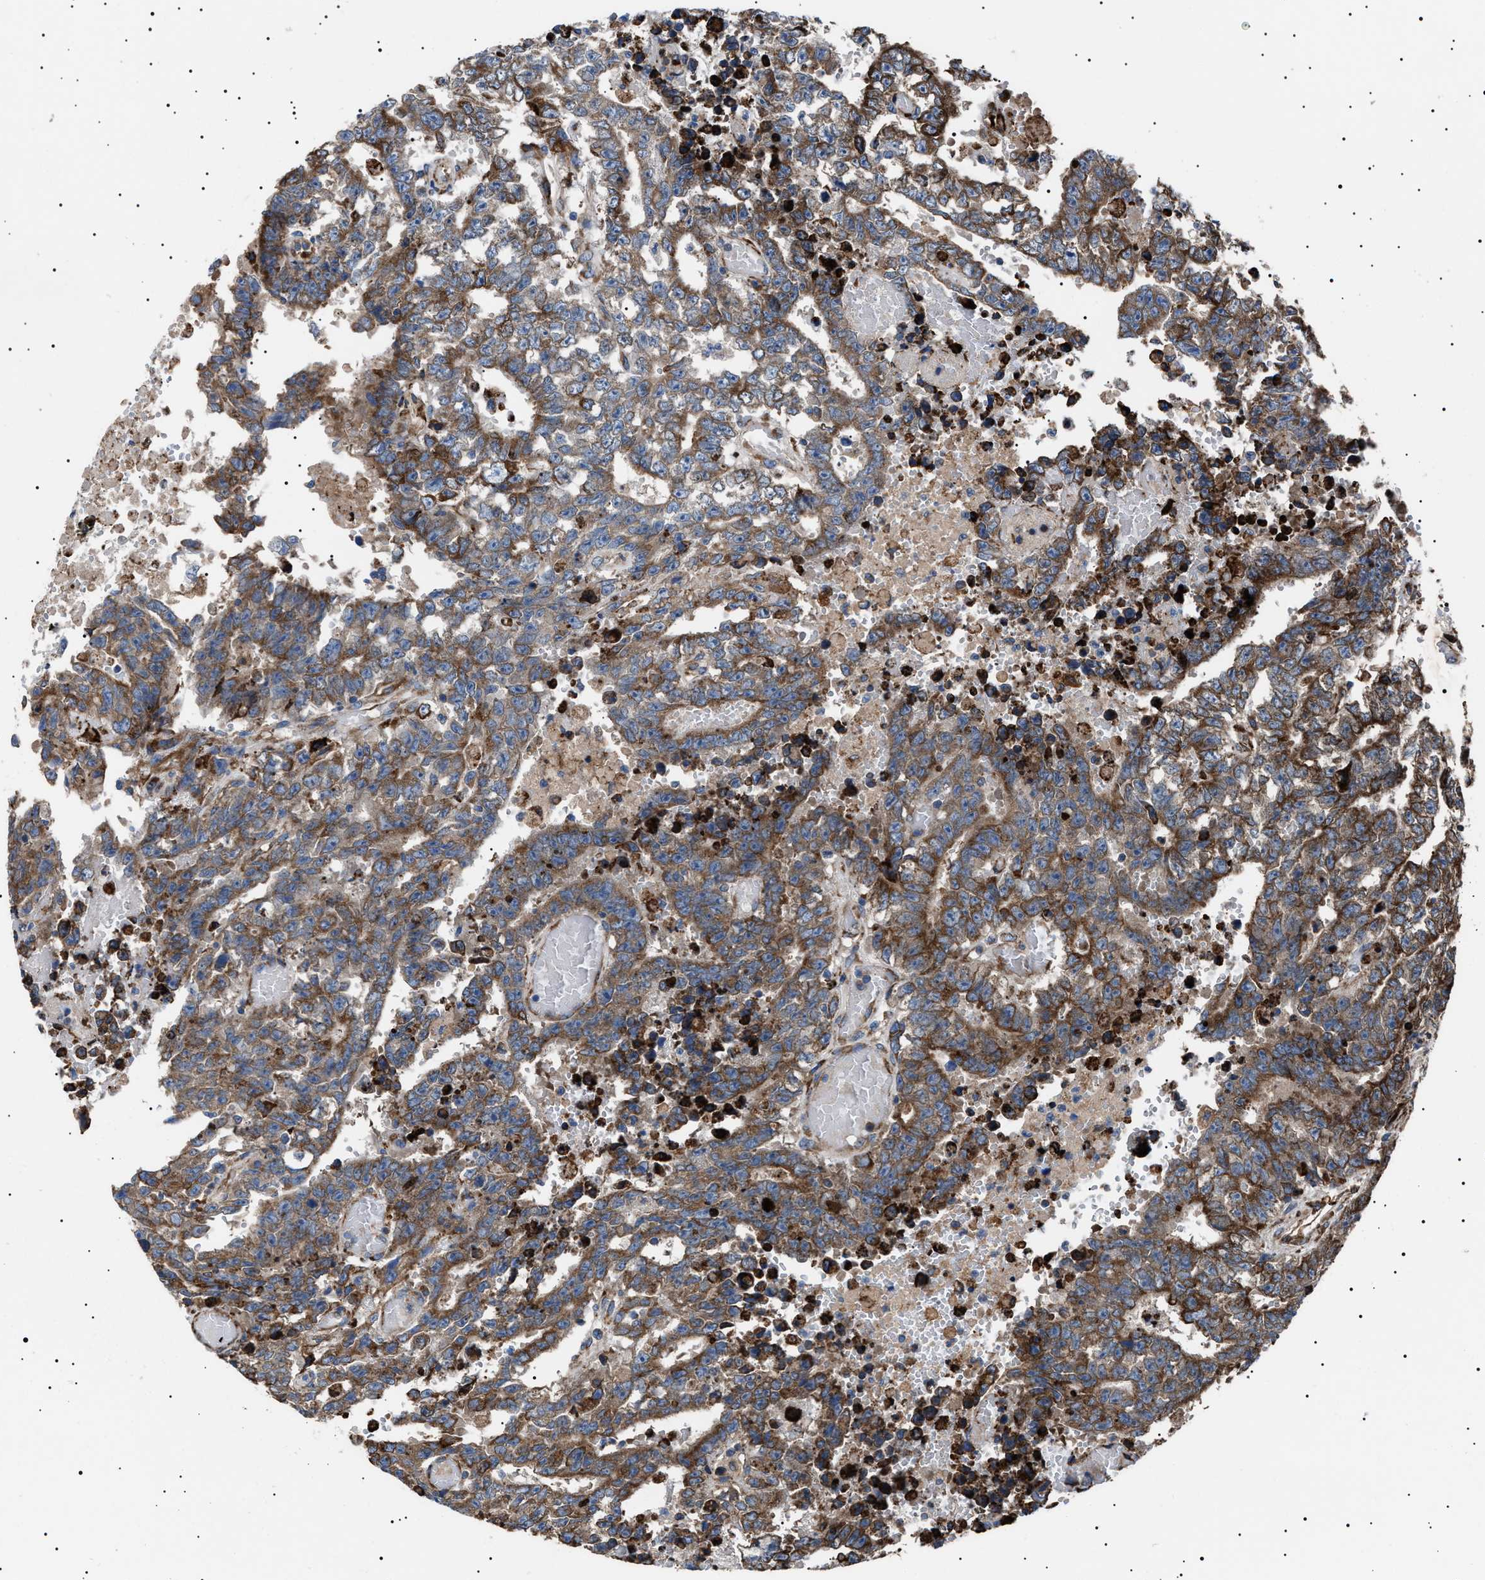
{"staining": {"intensity": "moderate", "quantity": ">75%", "location": "cytoplasmic/membranous"}, "tissue": "testis cancer", "cell_type": "Tumor cells", "image_type": "cancer", "snomed": [{"axis": "morphology", "description": "Carcinoma, Embryonal, NOS"}, {"axis": "topography", "description": "Testis"}], "caption": "Immunohistochemistry (IHC) (DAB (3,3'-diaminobenzidine)) staining of human testis cancer (embryonal carcinoma) demonstrates moderate cytoplasmic/membranous protein expression in approximately >75% of tumor cells. The protein is stained brown, and the nuclei are stained in blue (DAB IHC with brightfield microscopy, high magnification).", "gene": "TOP1MT", "patient": {"sex": "male", "age": 25}}